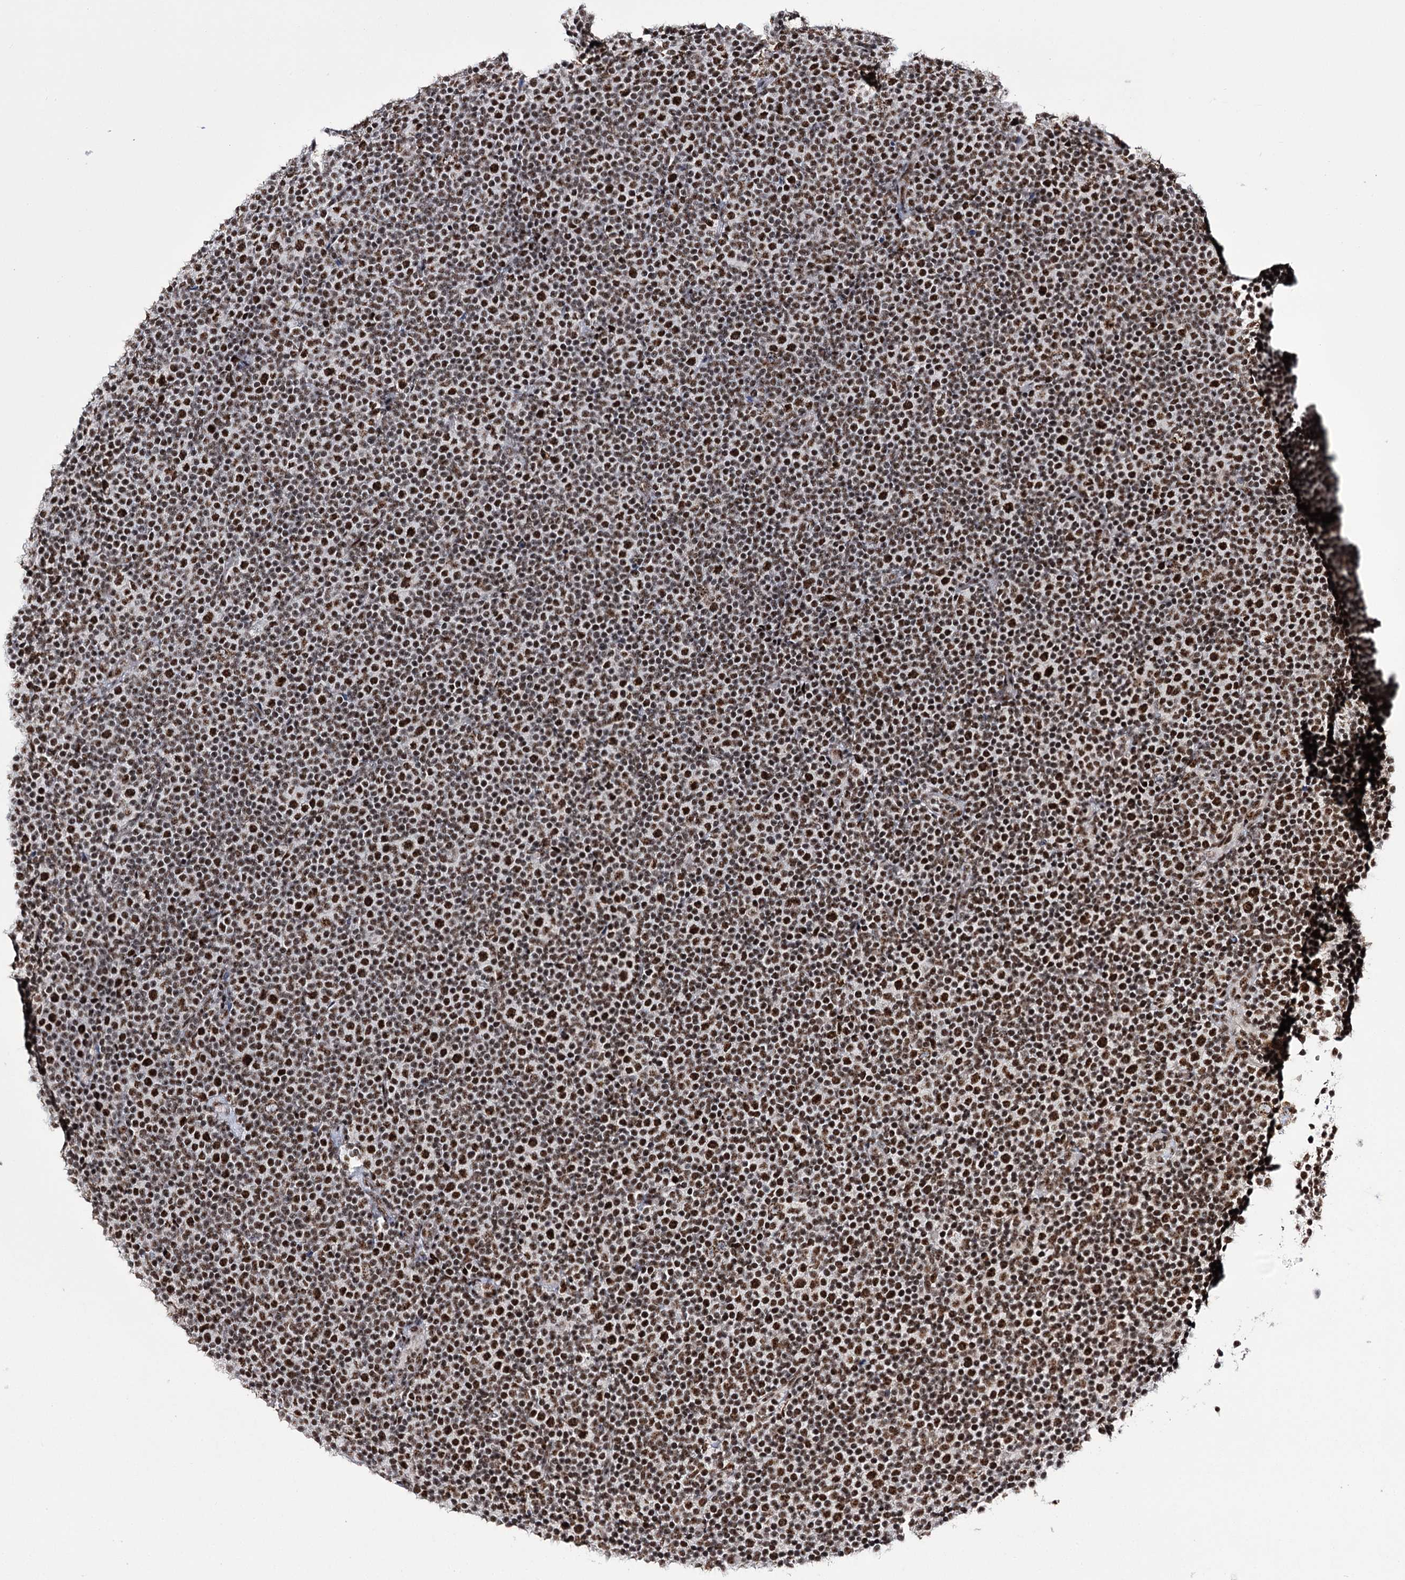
{"staining": {"intensity": "strong", "quantity": ">75%", "location": "nuclear"}, "tissue": "lymphoma", "cell_type": "Tumor cells", "image_type": "cancer", "snomed": [{"axis": "morphology", "description": "Malignant lymphoma, non-Hodgkin's type, Low grade"}, {"axis": "topography", "description": "Lymph node"}], "caption": "DAB (3,3'-diaminobenzidine) immunohistochemical staining of human malignant lymphoma, non-Hodgkin's type (low-grade) exhibits strong nuclear protein positivity in approximately >75% of tumor cells.", "gene": "PRPF40A", "patient": {"sex": "female", "age": 67}}